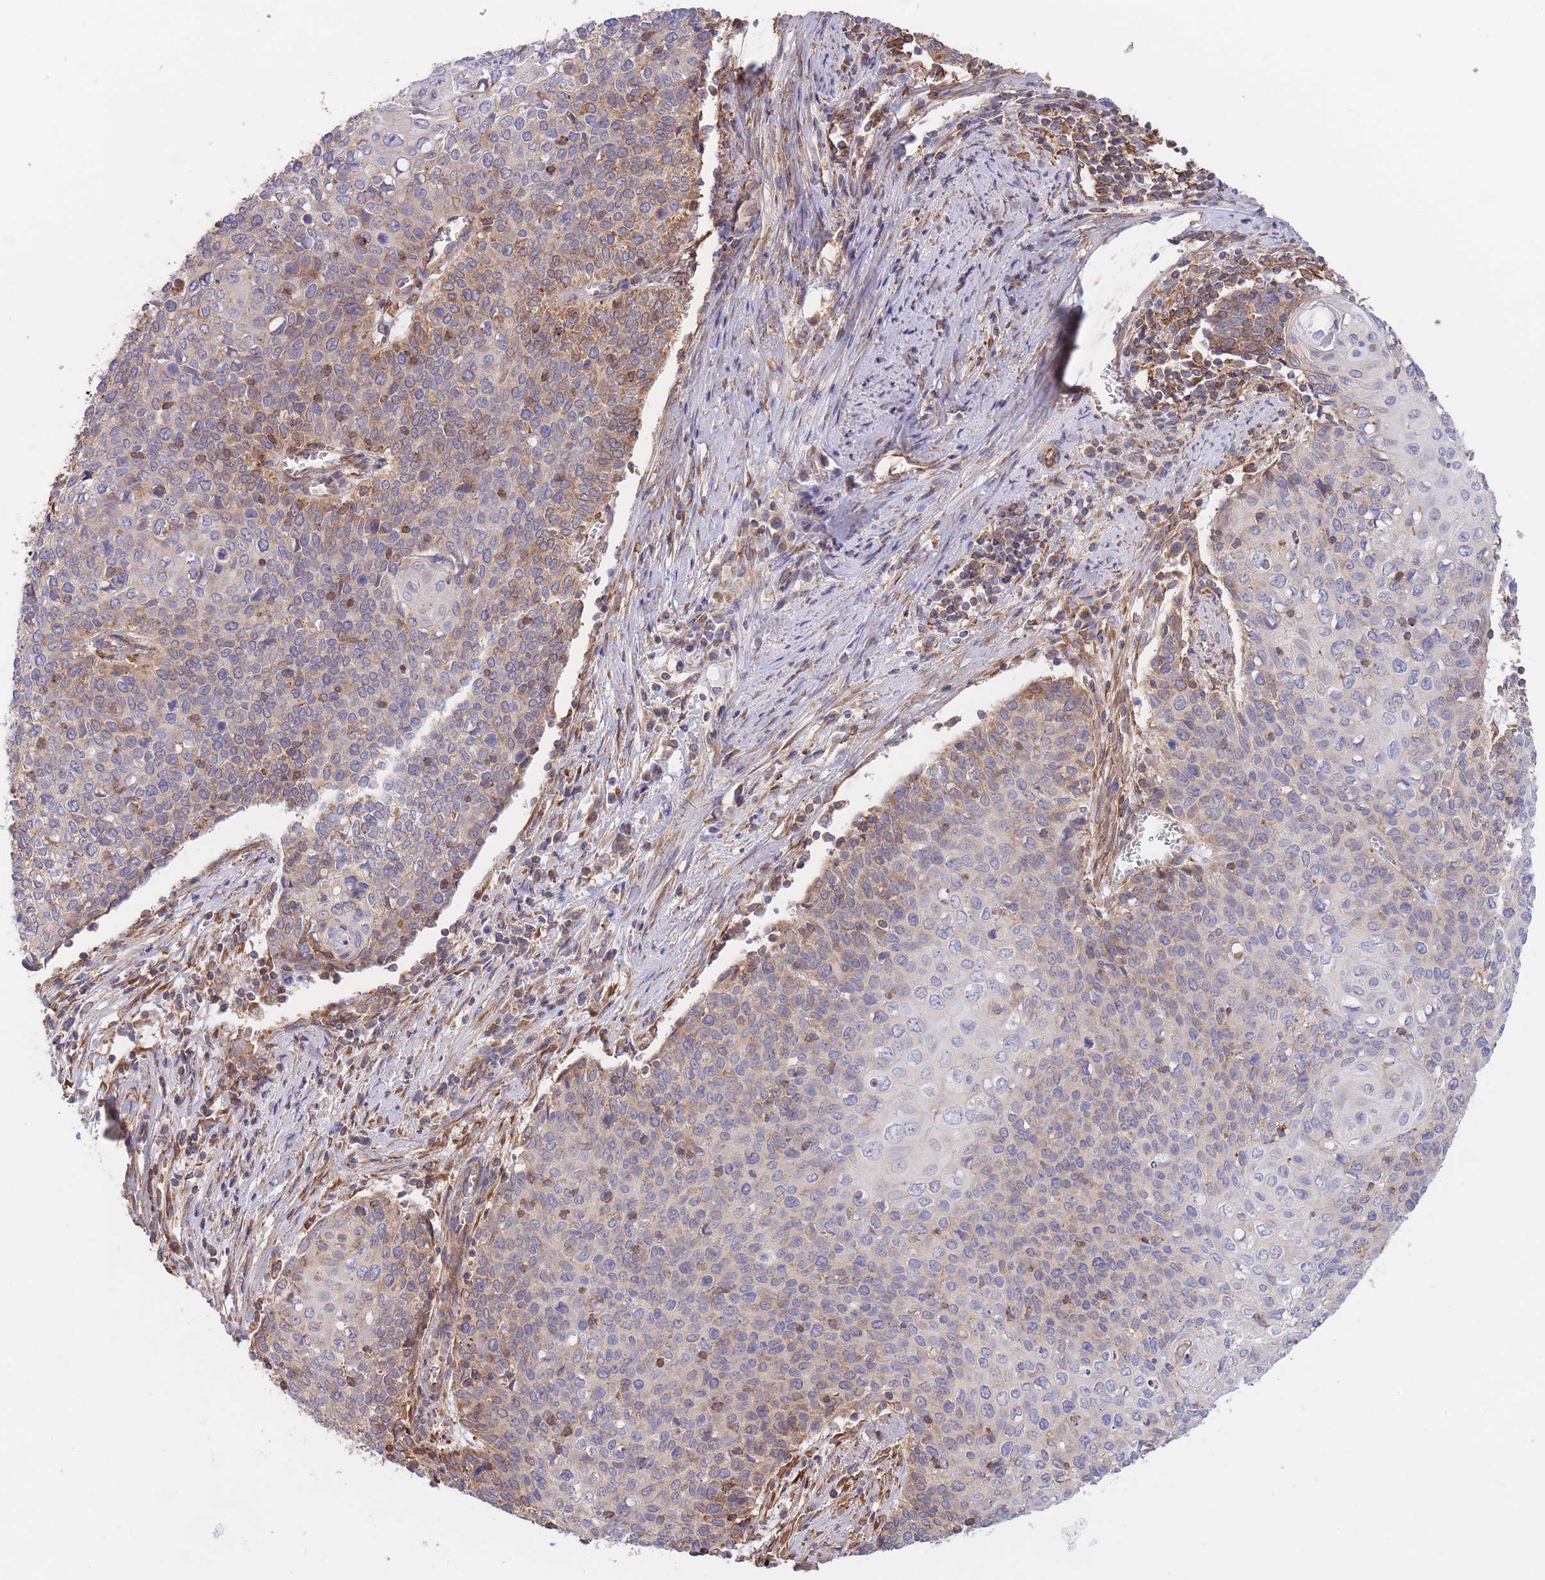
{"staining": {"intensity": "weak", "quantity": "<25%", "location": "cytoplasmic/membranous"}, "tissue": "cervical cancer", "cell_type": "Tumor cells", "image_type": "cancer", "snomed": [{"axis": "morphology", "description": "Squamous cell carcinoma, NOS"}, {"axis": "topography", "description": "Cervix"}], "caption": "Tumor cells are negative for protein expression in human squamous cell carcinoma (cervical). (Immunohistochemistry, brightfield microscopy, high magnification).", "gene": "LRRN4CL", "patient": {"sex": "female", "age": 39}}